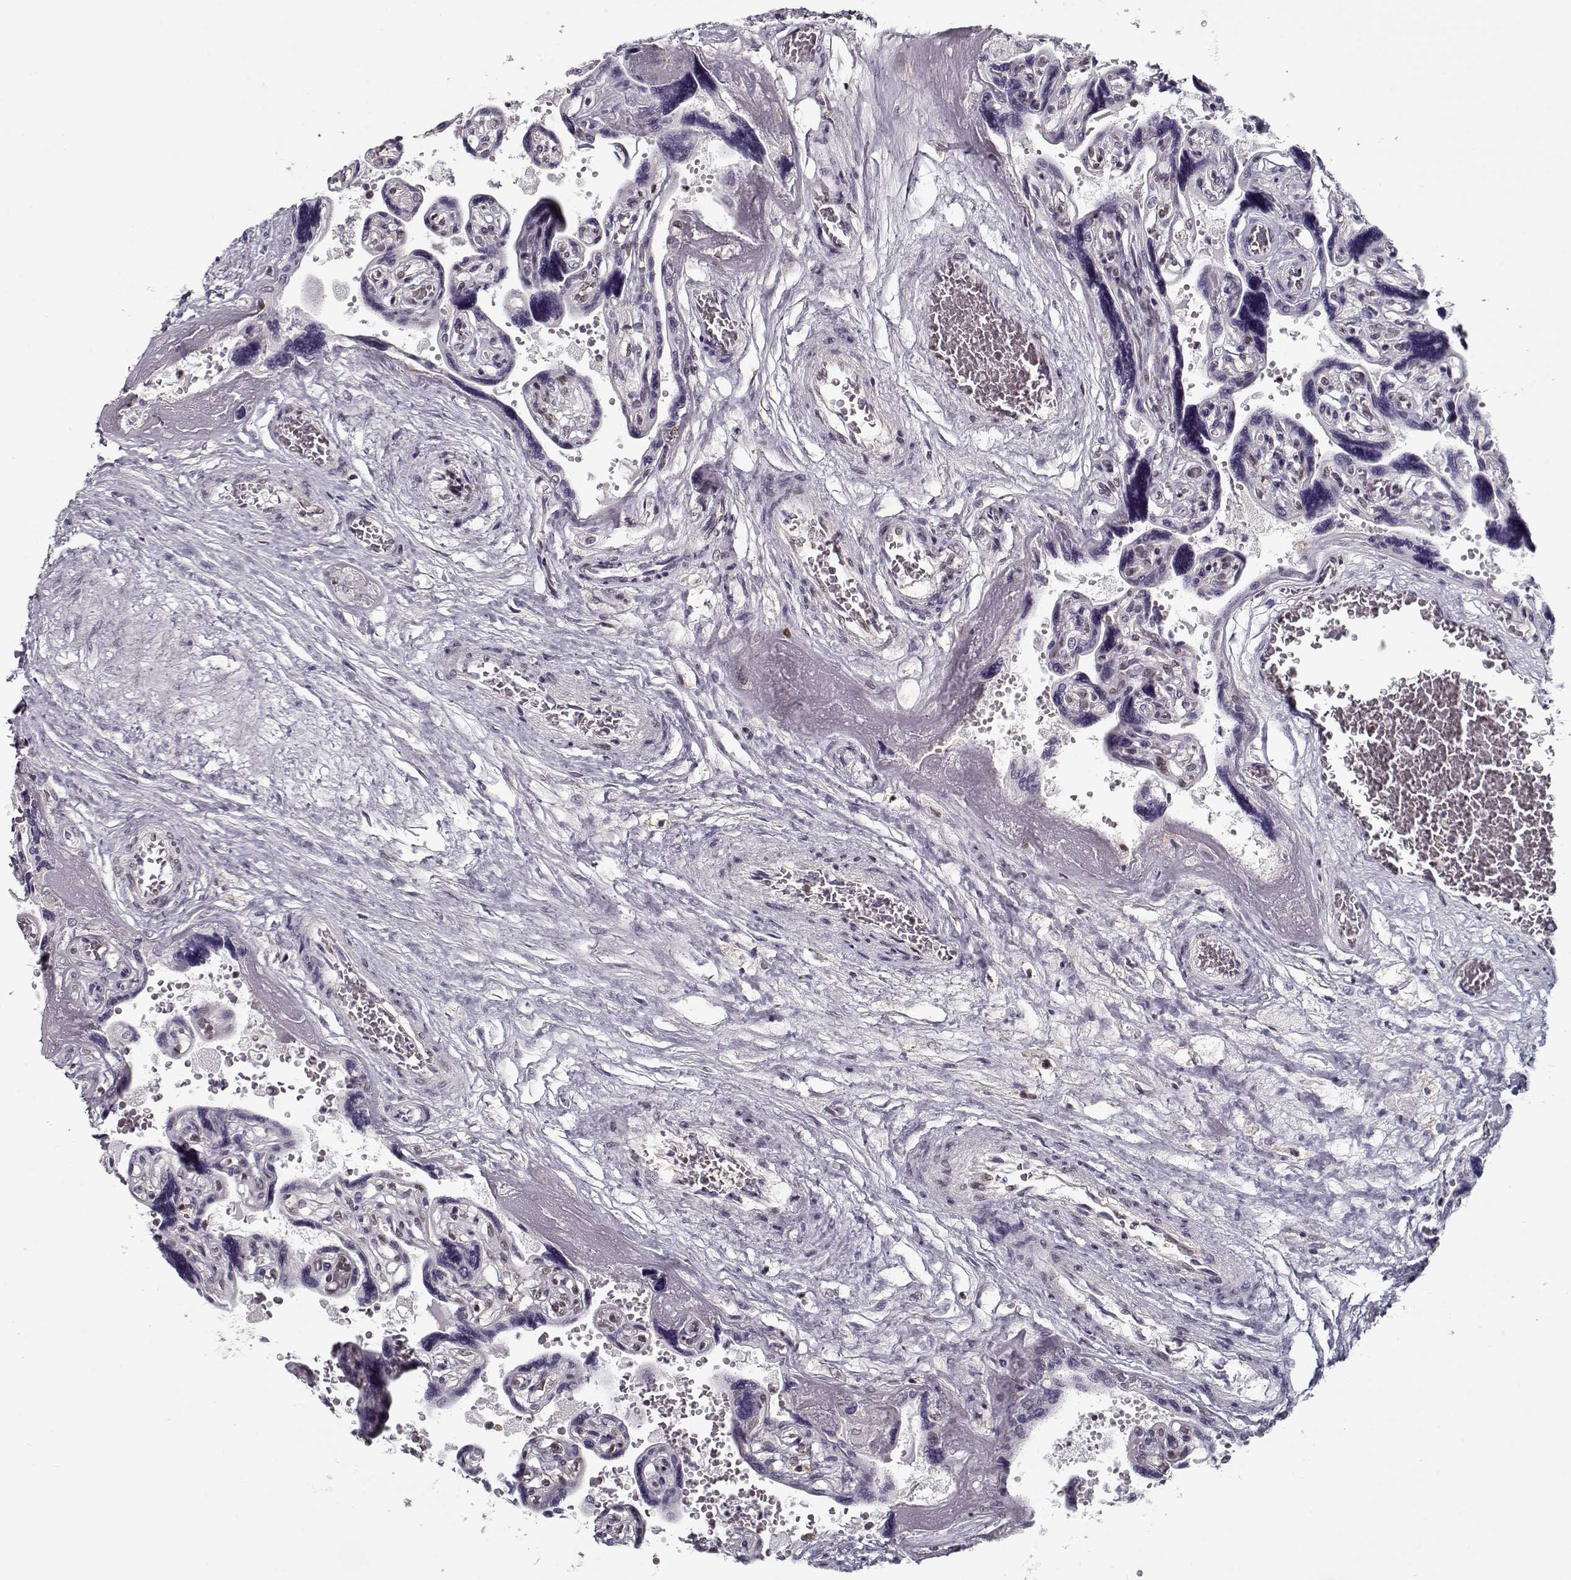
{"staining": {"intensity": "negative", "quantity": "none", "location": "none"}, "tissue": "placenta", "cell_type": "Decidual cells", "image_type": "normal", "snomed": [{"axis": "morphology", "description": "Normal tissue, NOS"}, {"axis": "topography", "description": "Placenta"}], "caption": "High power microscopy micrograph of an IHC histopathology image of benign placenta, revealing no significant positivity in decidual cells. (DAB (3,3'-diaminobenzidine) immunohistochemistry with hematoxylin counter stain).", "gene": "TESPA1", "patient": {"sex": "female", "age": 32}}